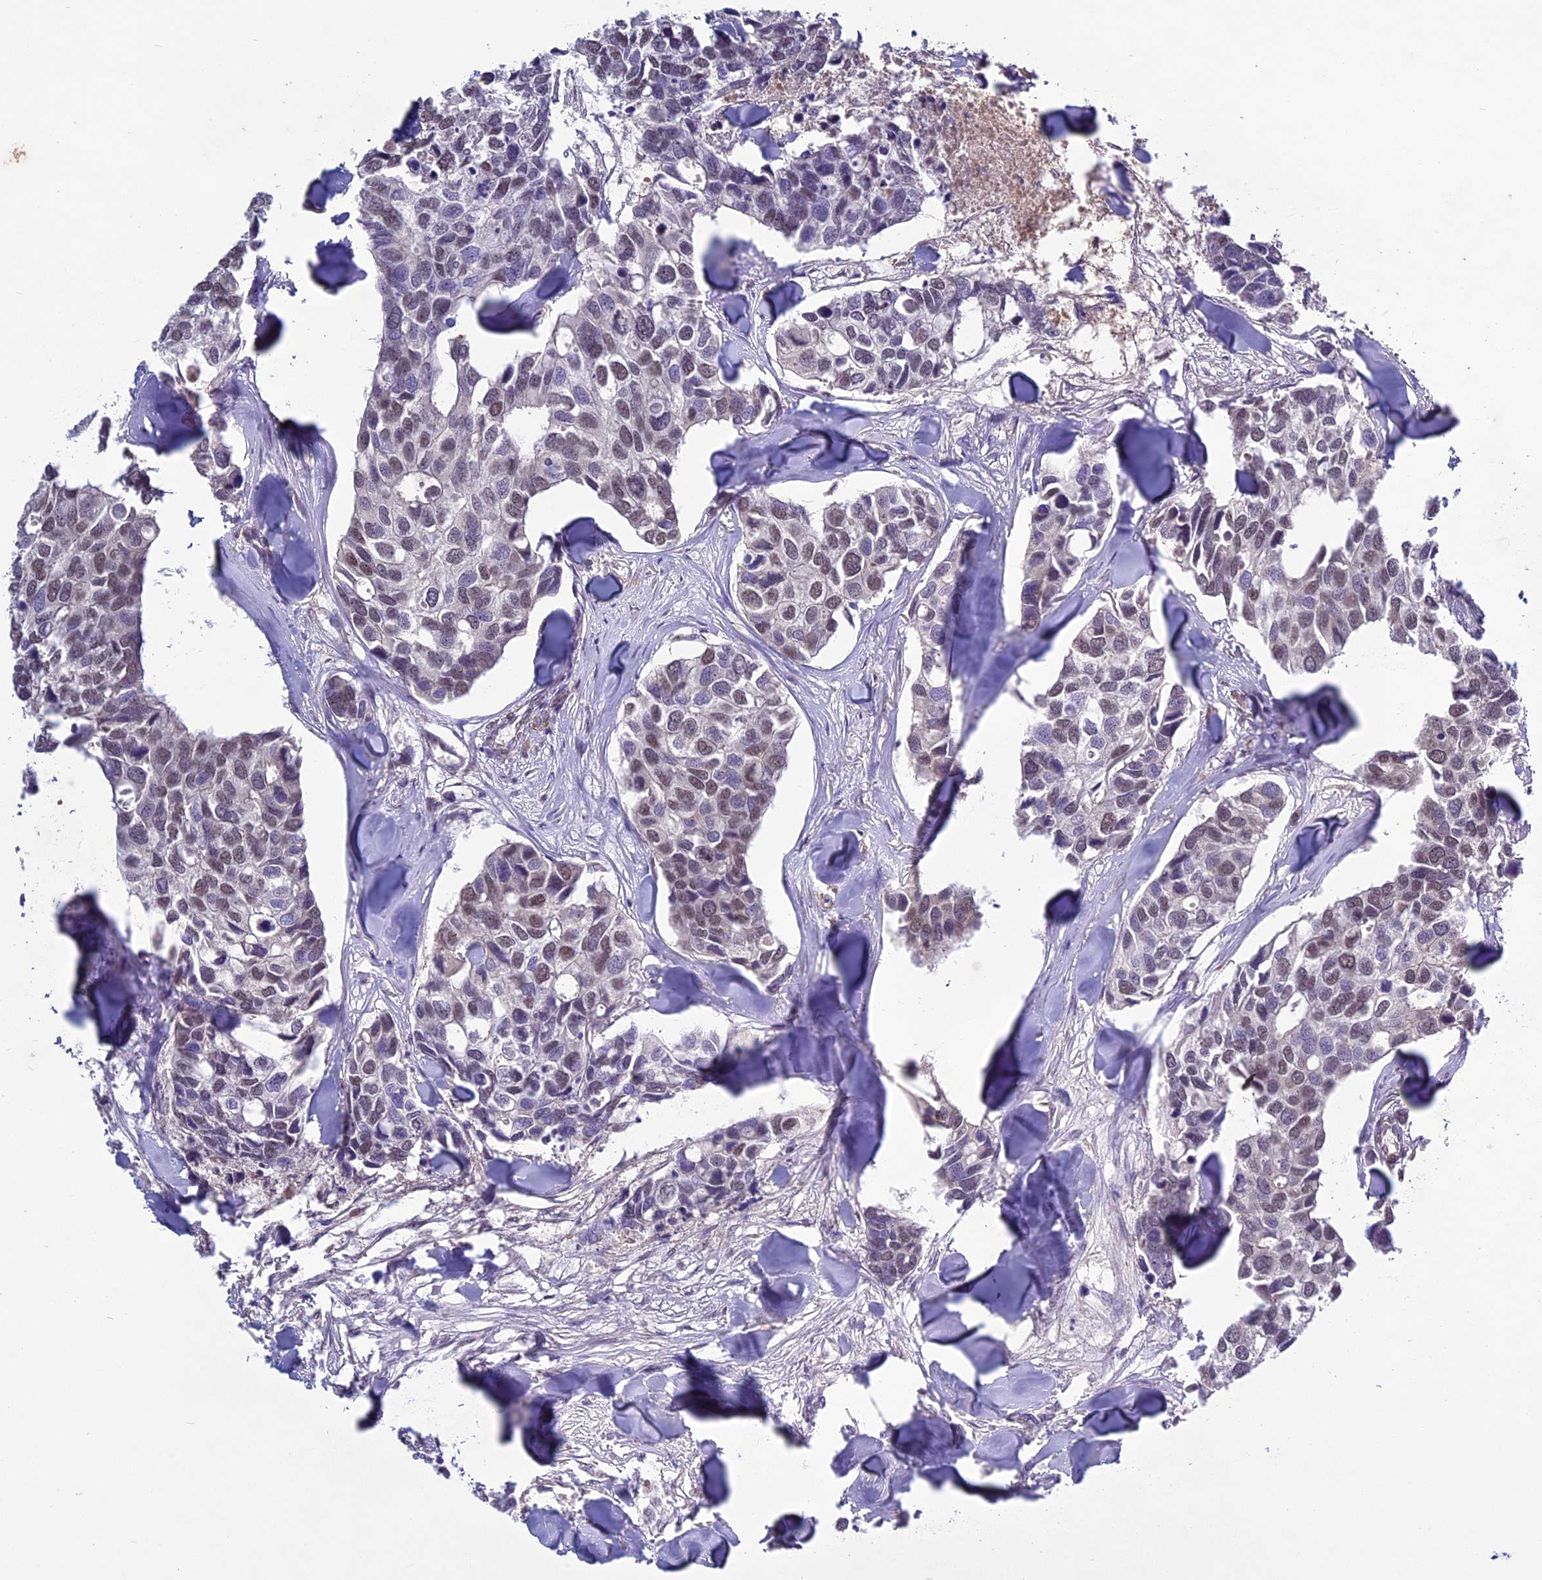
{"staining": {"intensity": "weak", "quantity": "25%-75%", "location": "nuclear"}, "tissue": "breast cancer", "cell_type": "Tumor cells", "image_type": "cancer", "snomed": [{"axis": "morphology", "description": "Duct carcinoma"}, {"axis": "topography", "description": "Breast"}], "caption": "This is an image of IHC staining of breast infiltrating ductal carcinoma, which shows weak positivity in the nuclear of tumor cells.", "gene": "C3orf70", "patient": {"sex": "female", "age": 83}}